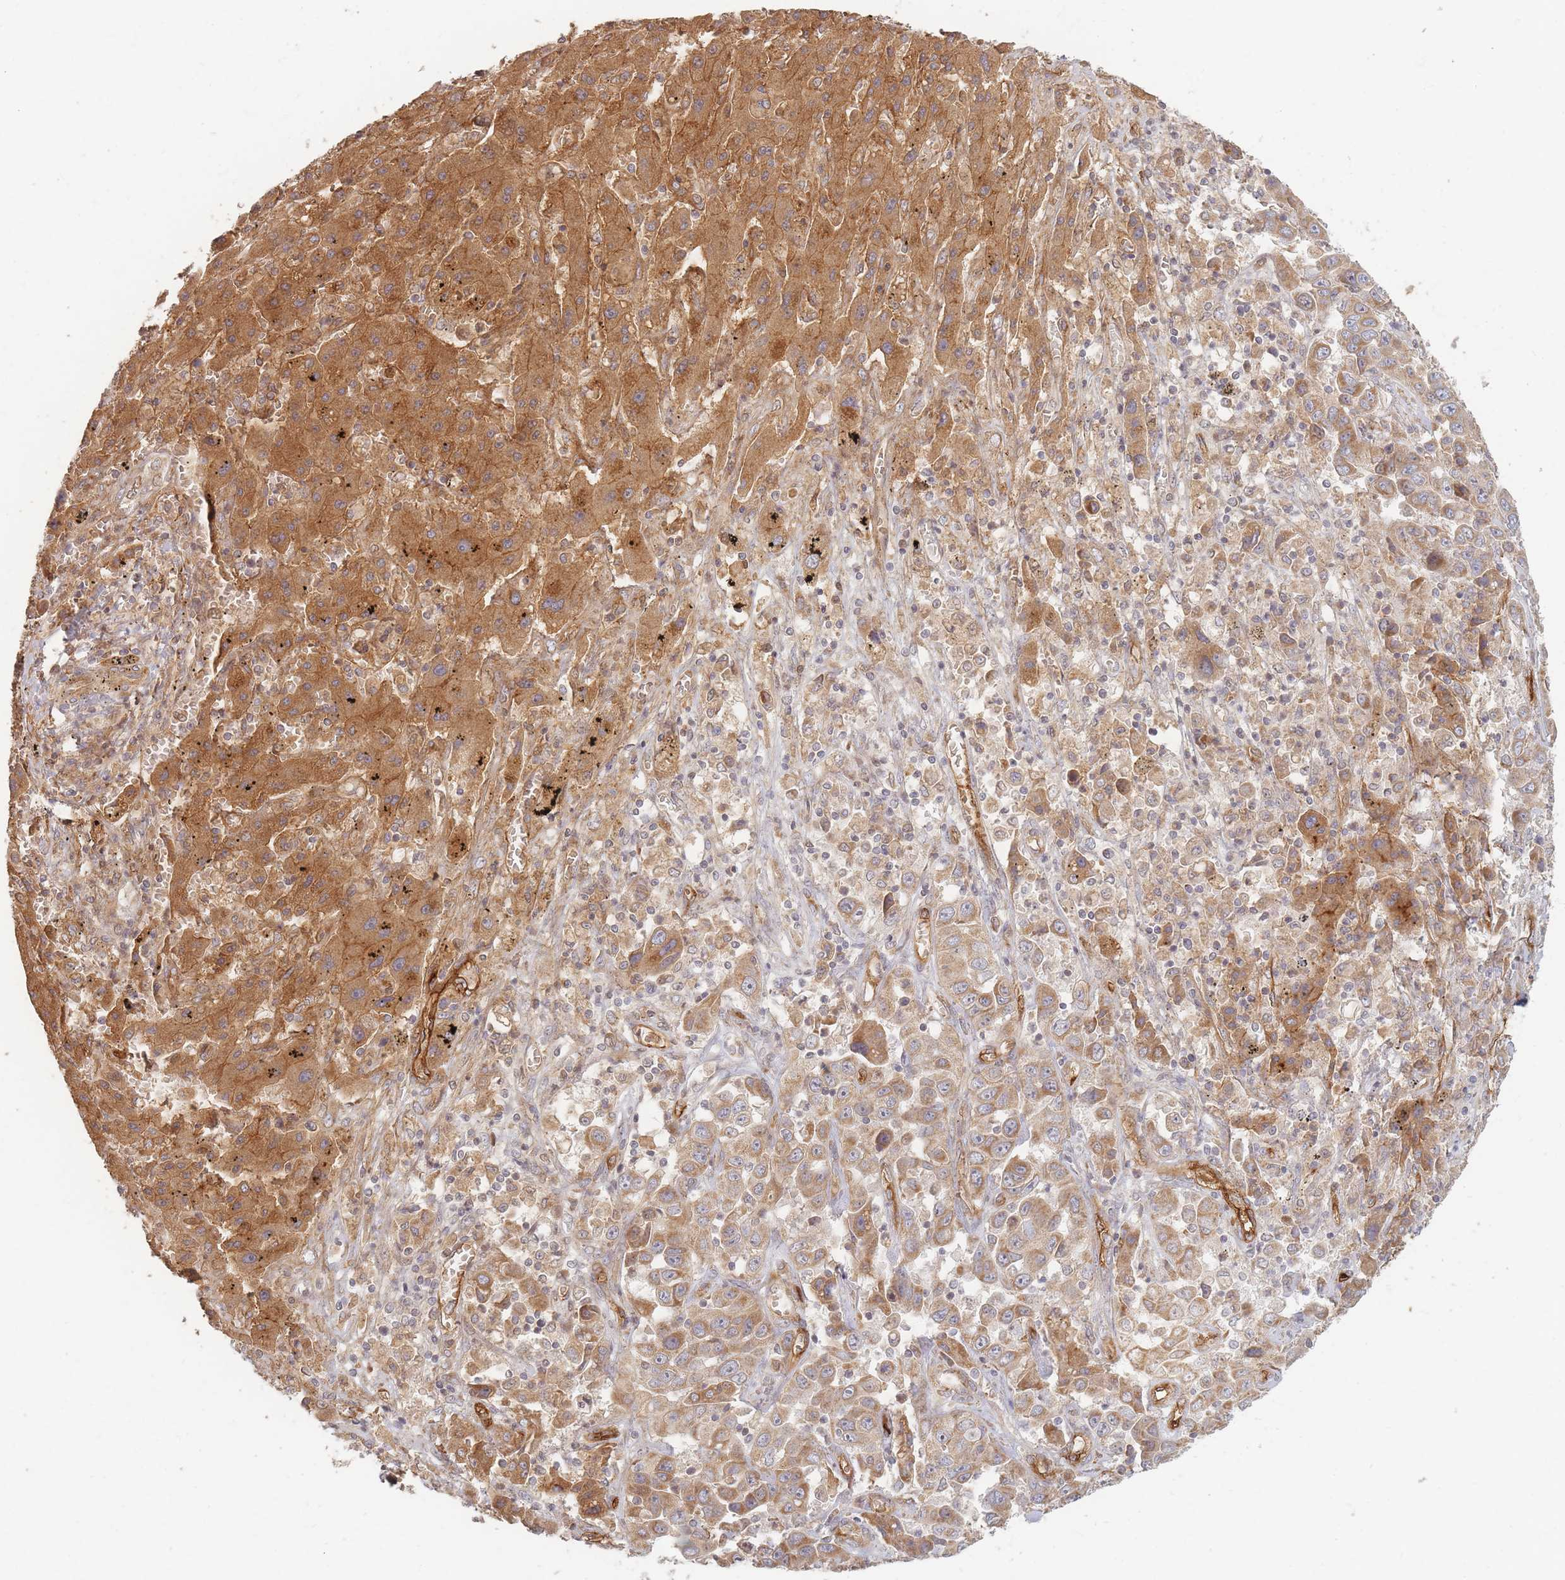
{"staining": {"intensity": "moderate", "quantity": ">75%", "location": "cytoplasmic/membranous"}, "tissue": "liver cancer", "cell_type": "Tumor cells", "image_type": "cancer", "snomed": [{"axis": "morphology", "description": "Cholangiocarcinoma"}, {"axis": "topography", "description": "Liver"}], "caption": "Cholangiocarcinoma (liver) stained with a brown dye shows moderate cytoplasmic/membranous positive positivity in about >75% of tumor cells.", "gene": "MRPS6", "patient": {"sex": "female", "age": 52}}